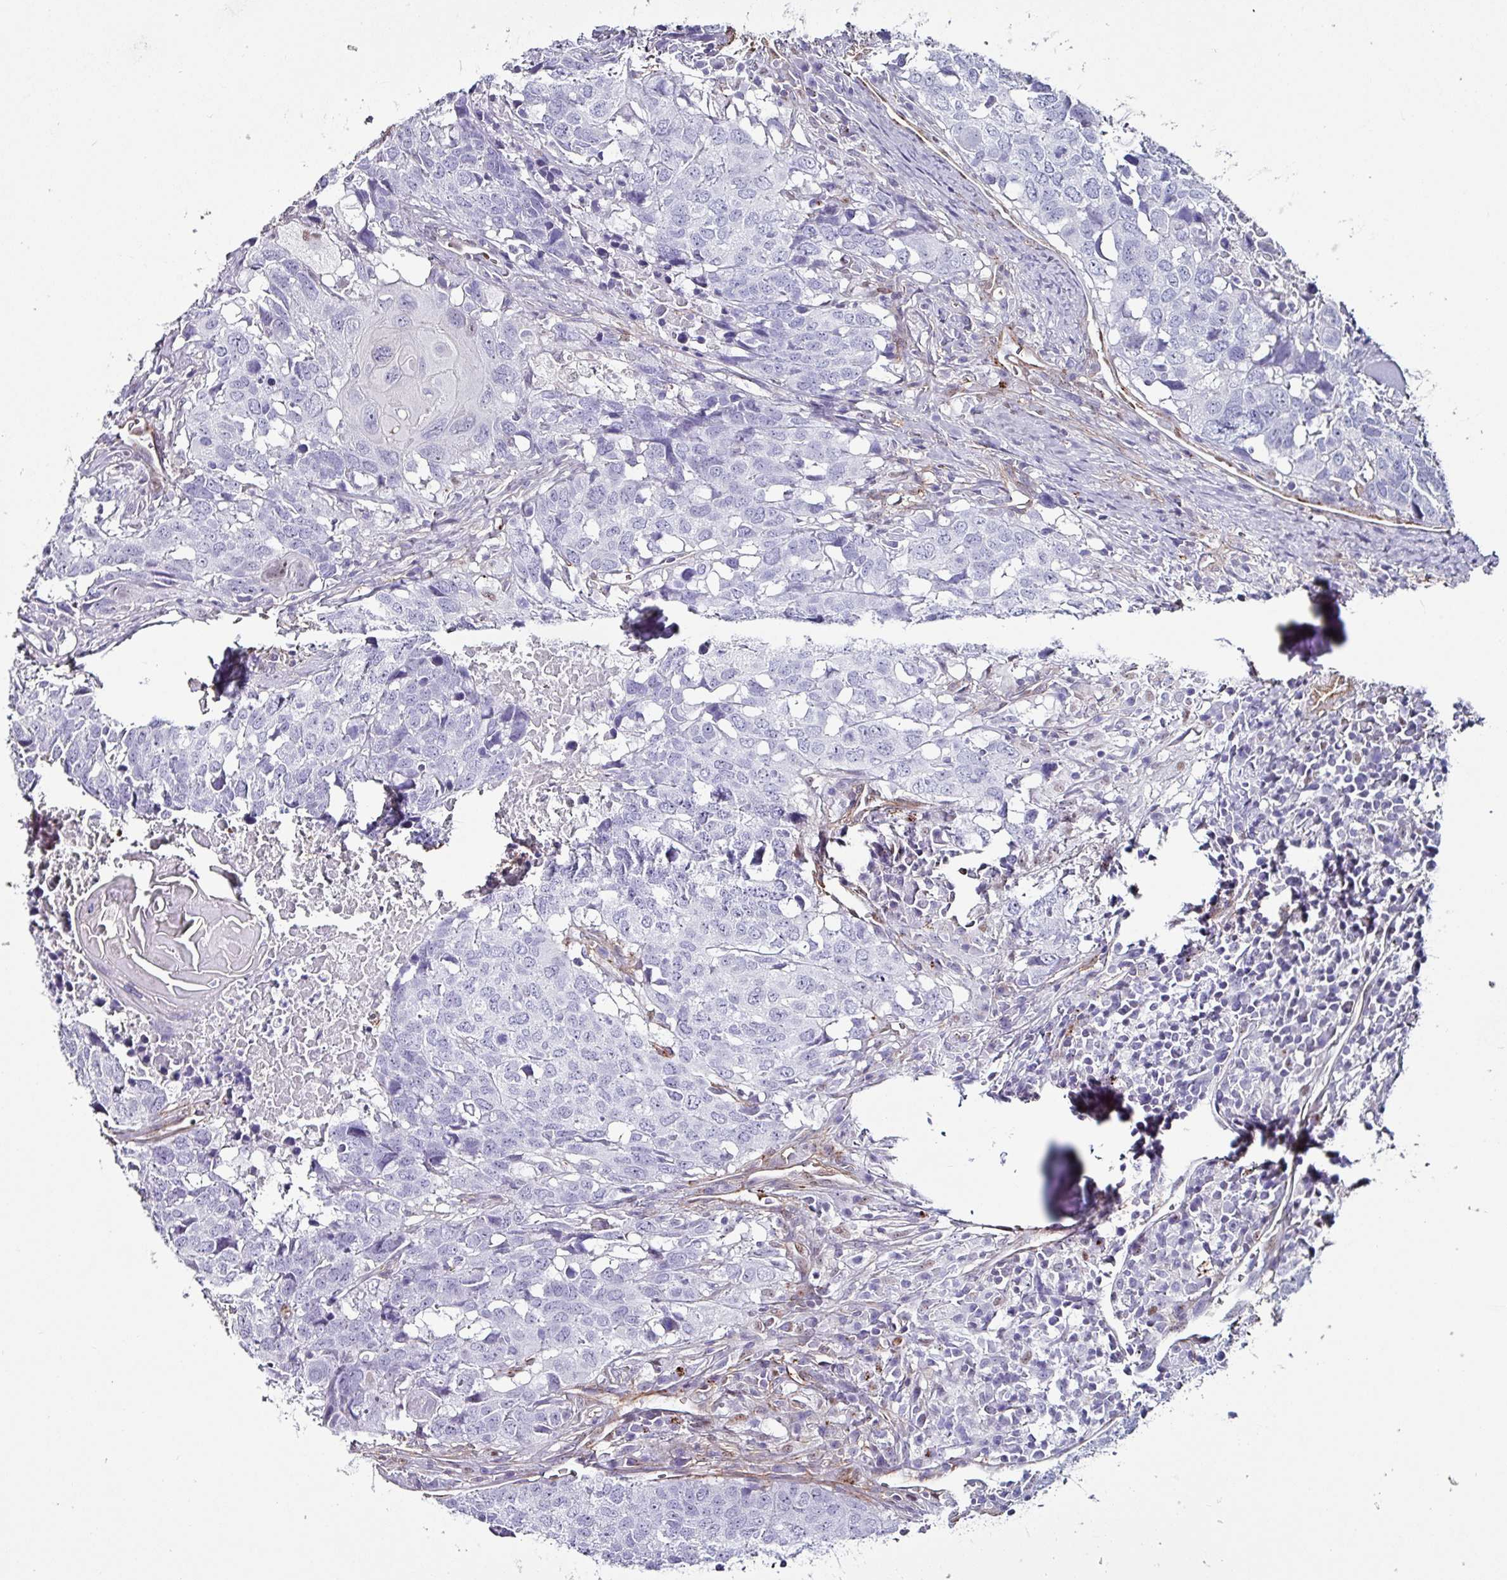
{"staining": {"intensity": "negative", "quantity": "none", "location": "none"}, "tissue": "head and neck cancer", "cell_type": "Tumor cells", "image_type": "cancer", "snomed": [{"axis": "morphology", "description": "Normal tissue, NOS"}, {"axis": "morphology", "description": "Squamous cell carcinoma, NOS"}, {"axis": "topography", "description": "Skeletal muscle"}, {"axis": "topography", "description": "Vascular tissue"}, {"axis": "topography", "description": "Peripheral nerve tissue"}, {"axis": "topography", "description": "Head-Neck"}], "caption": "The histopathology image reveals no significant staining in tumor cells of head and neck cancer.", "gene": "ZNF816-ZNF321P", "patient": {"sex": "male", "age": 66}}